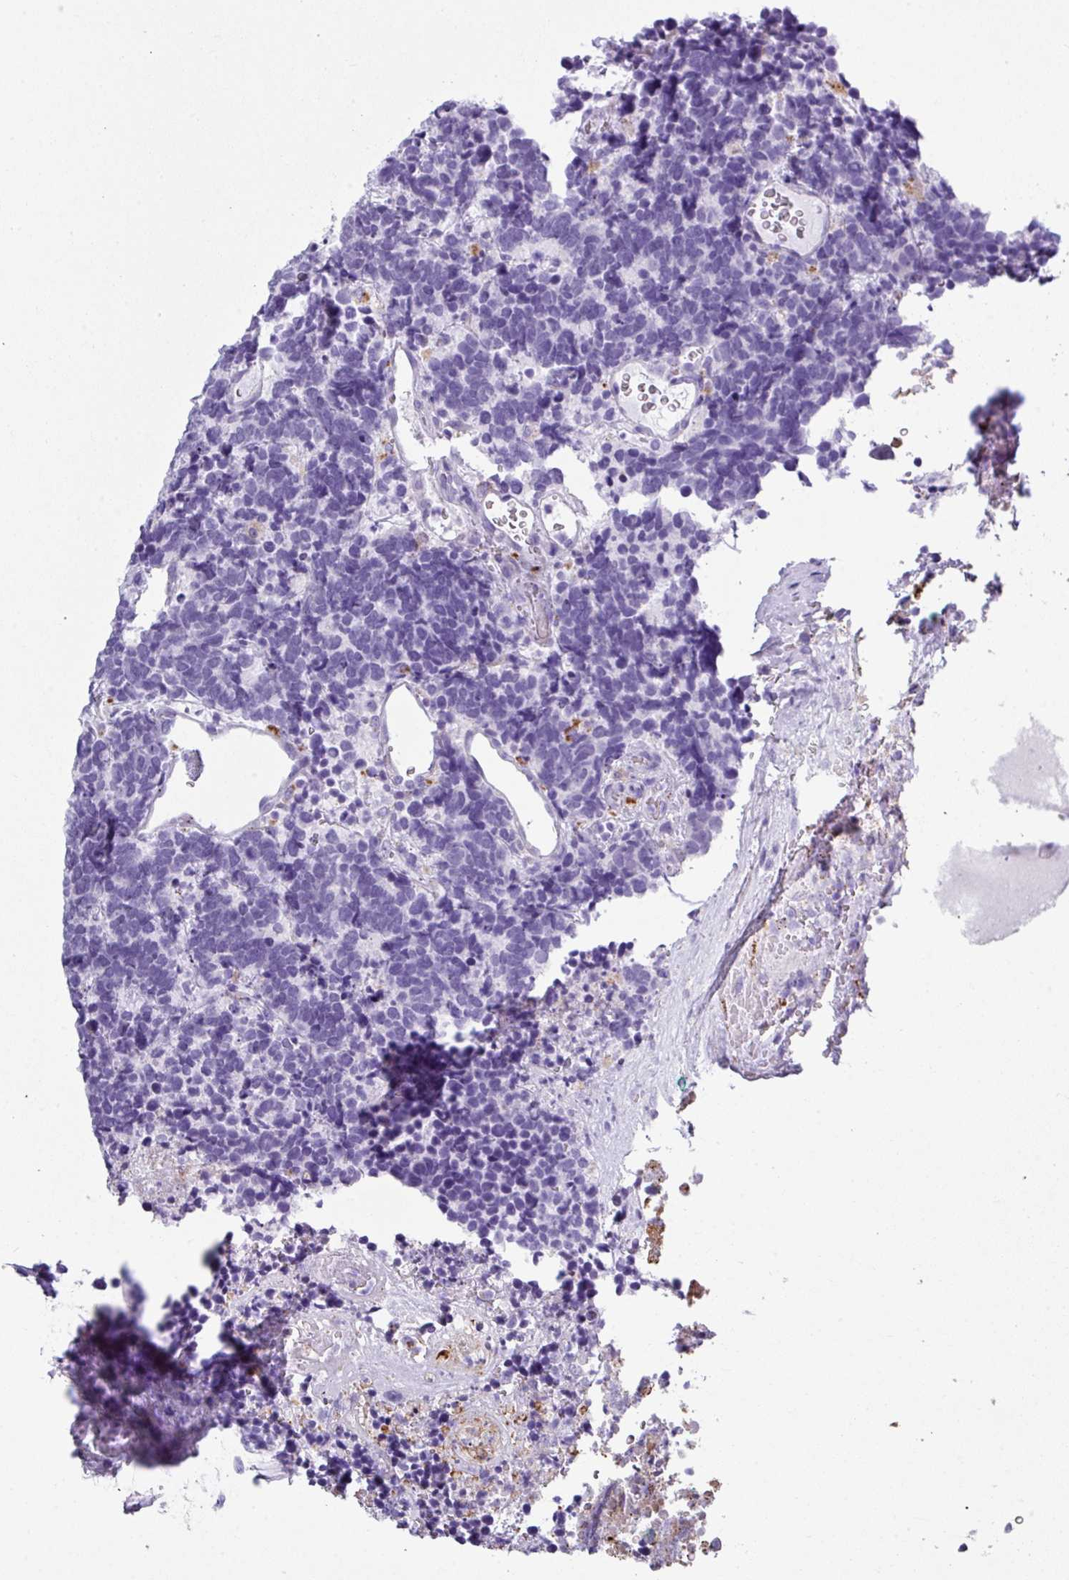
{"staining": {"intensity": "negative", "quantity": "none", "location": "none"}, "tissue": "carcinoid", "cell_type": "Tumor cells", "image_type": "cancer", "snomed": [{"axis": "morphology", "description": "Carcinoma, NOS"}, {"axis": "morphology", "description": "Carcinoid, malignant, NOS"}, {"axis": "topography", "description": "Urinary bladder"}], "caption": "Carcinoid (malignant) stained for a protein using immunohistochemistry shows no staining tumor cells.", "gene": "ZNF568", "patient": {"sex": "male", "age": 57}}